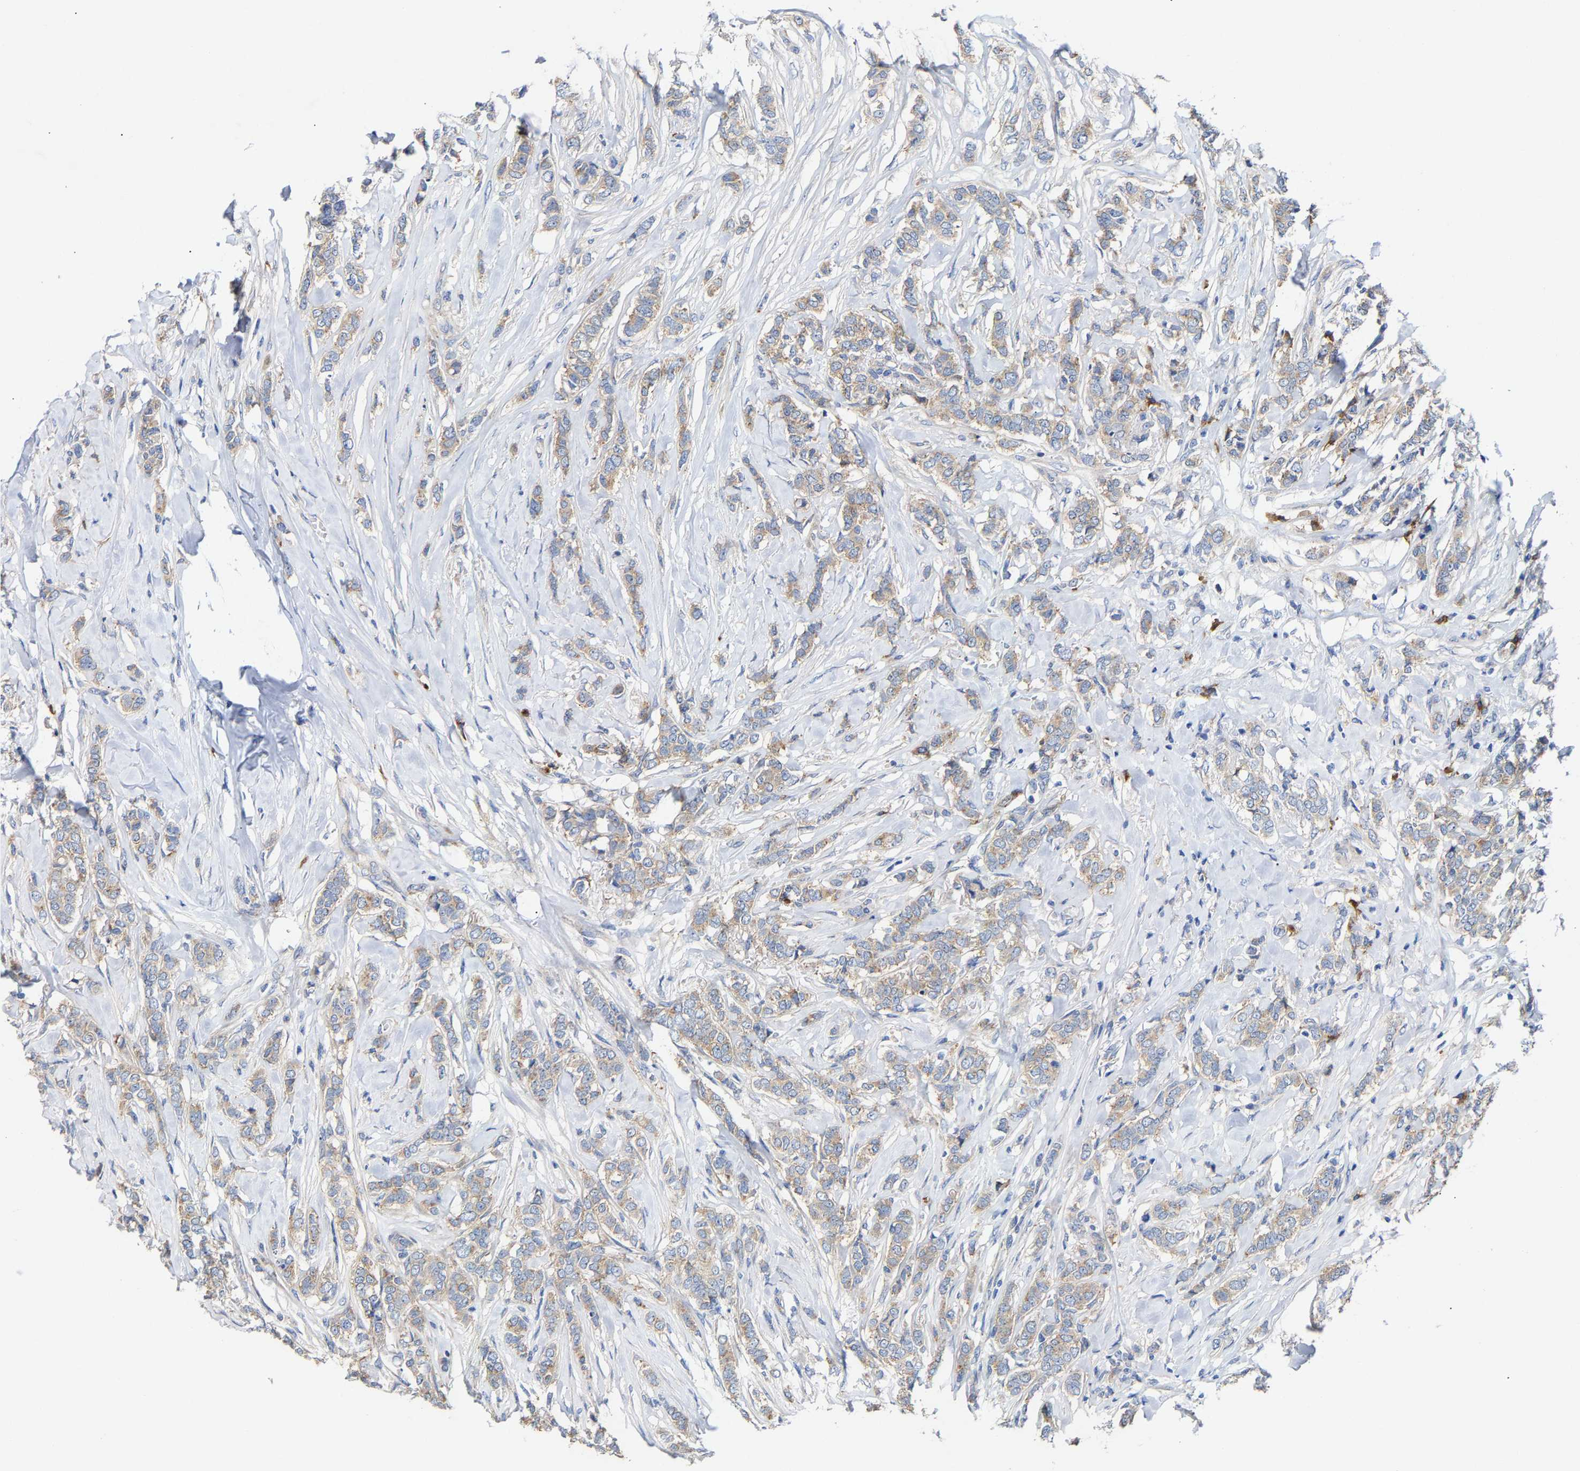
{"staining": {"intensity": "weak", "quantity": ">75%", "location": "cytoplasmic/membranous"}, "tissue": "breast cancer", "cell_type": "Tumor cells", "image_type": "cancer", "snomed": [{"axis": "morphology", "description": "Lobular carcinoma"}, {"axis": "topography", "description": "Skin"}, {"axis": "topography", "description": "Breast"}], "caption": "A micrograph of human breast cancer (lobular carcinoma) stained for a protein demonstrates weak cytoplasmic/membranous brown staining in tumor cells.", "gene": "PPP1R15A", "patient": {"sex": "female", "age": 46}}